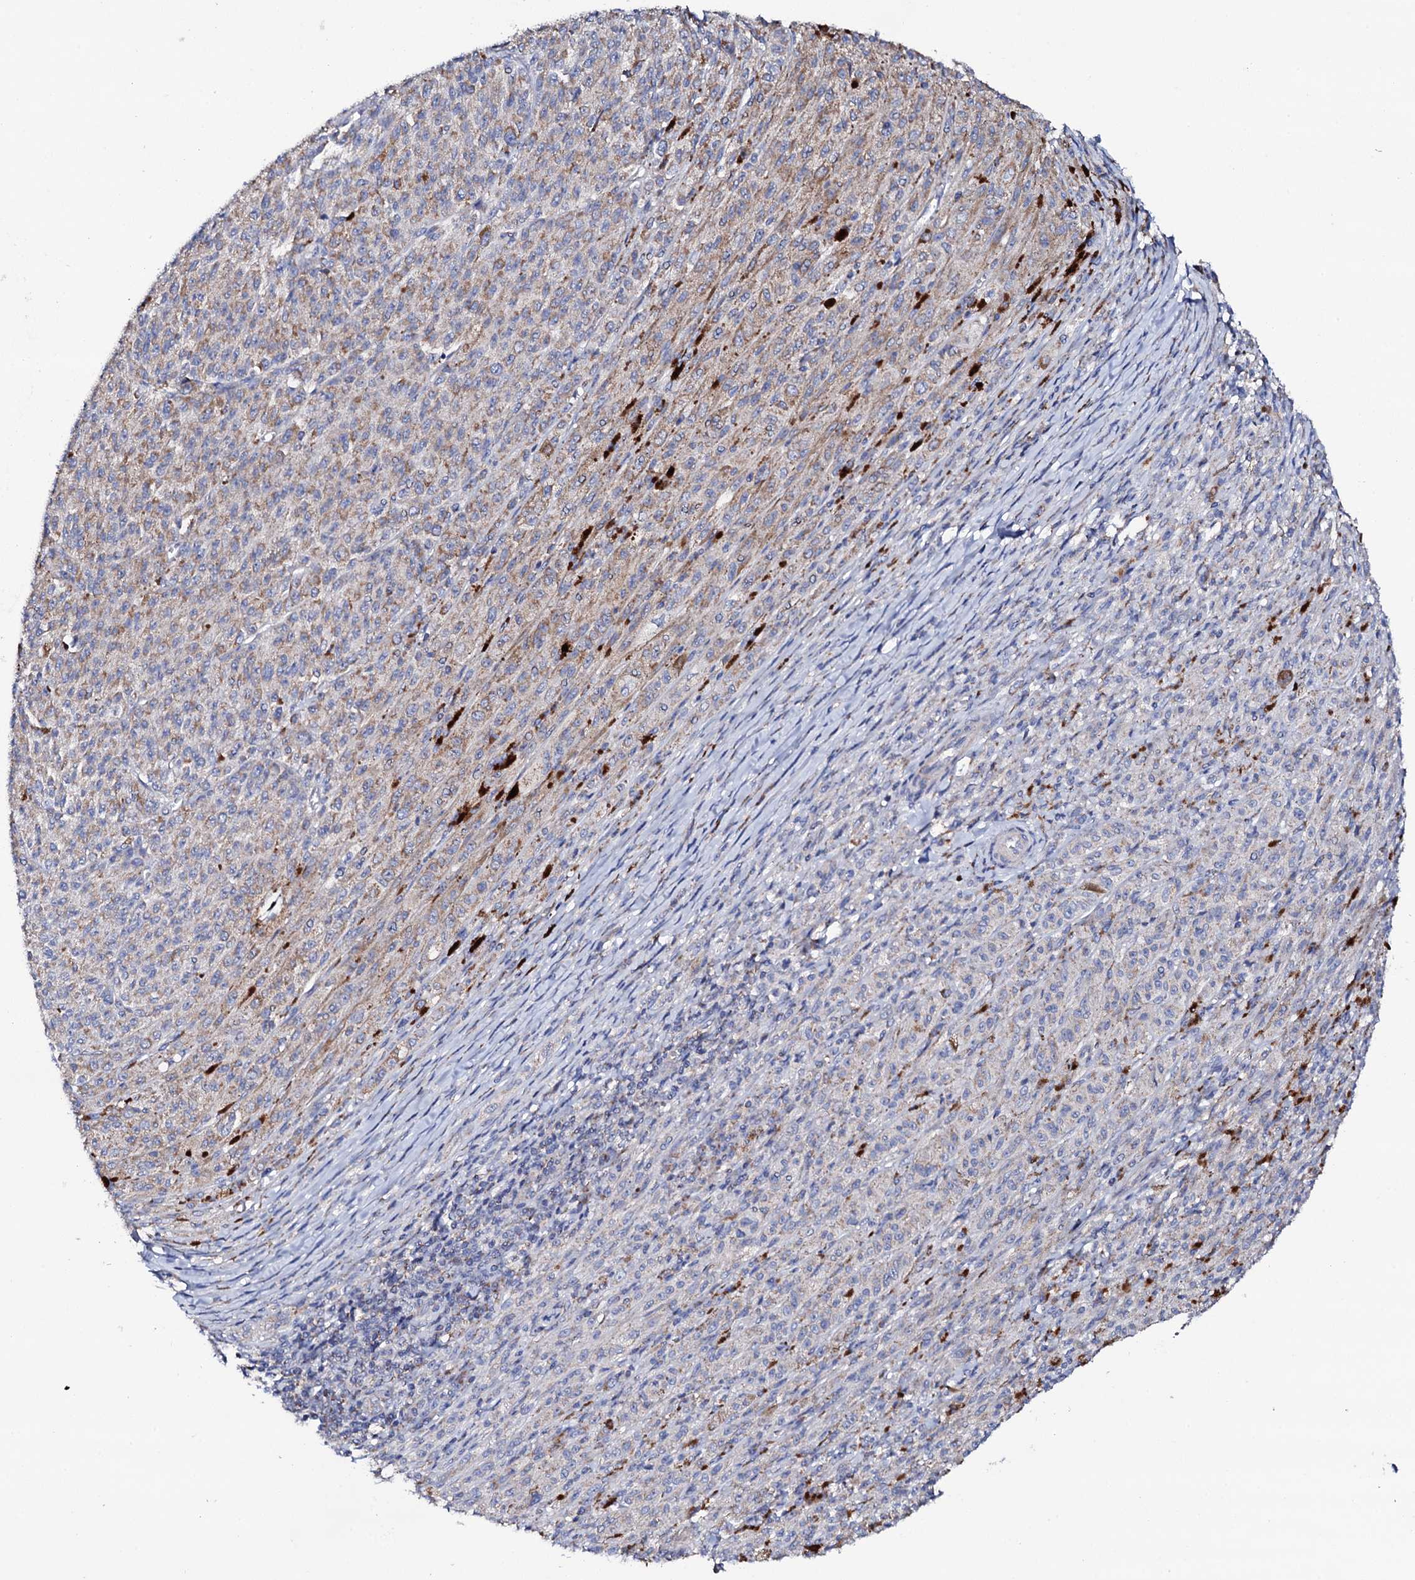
{"staining": {"intensity": "moderate", "quantity": "<25%", "location": "cytoplasmic/membranous"}, "tissue": "melanoma", "cell_type": "Tumor cells", "image_type": "cancer", "snomed": [{"axis": "morphology", "description": "Malignant melanoma, NOS"}, {"axis": "topography", "description": "Skin"}], "caption": "This photomicrograph reveals immunohistochemistry staining of melanoma, with low moderate cytoplasmic/membranous positivity in about <25% of tumor cells.", "gene": "TCAF2", "patient": {"sex": "female", "age": 52}}